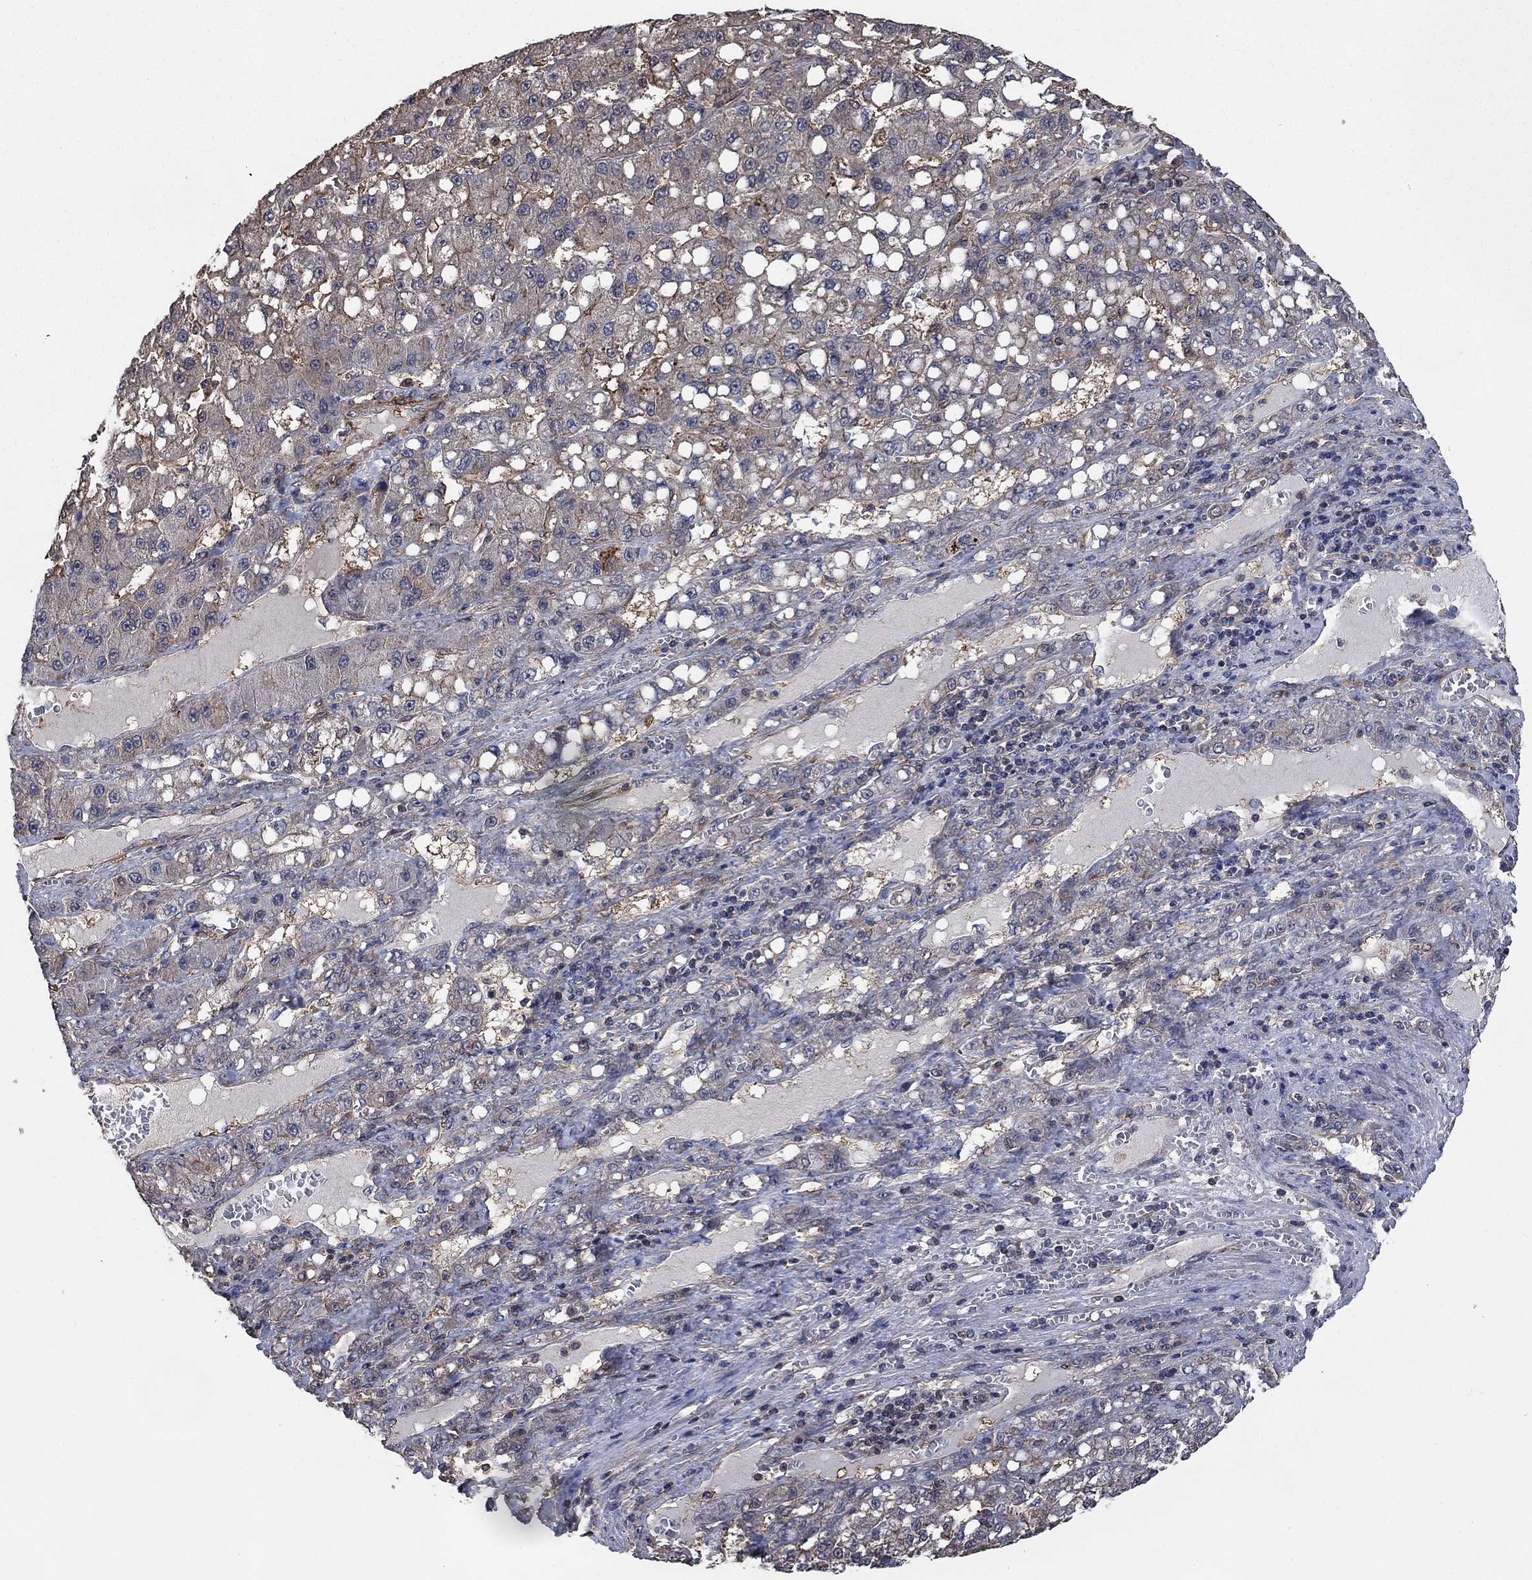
{"staining": {"intensity": "negative", "quantity": "none", "location": "none"}, "tissue": "liver cancer", "cell_type": "Tumor cells", "image_type": "cancer", "snomed": [{"axis": "morphology", "description": "Carcinoma, Hepatocellular, NOS"}, {"axis": "topography", "description": "Liver"}], "caption": "DAB (3,3'-diaminobenzidine) immunohistochemical staining of human liver cancer shows no significant positivity in tumor cells.", "gene": "PDE3A", "patient": {"sex": "female", "age": 65}}